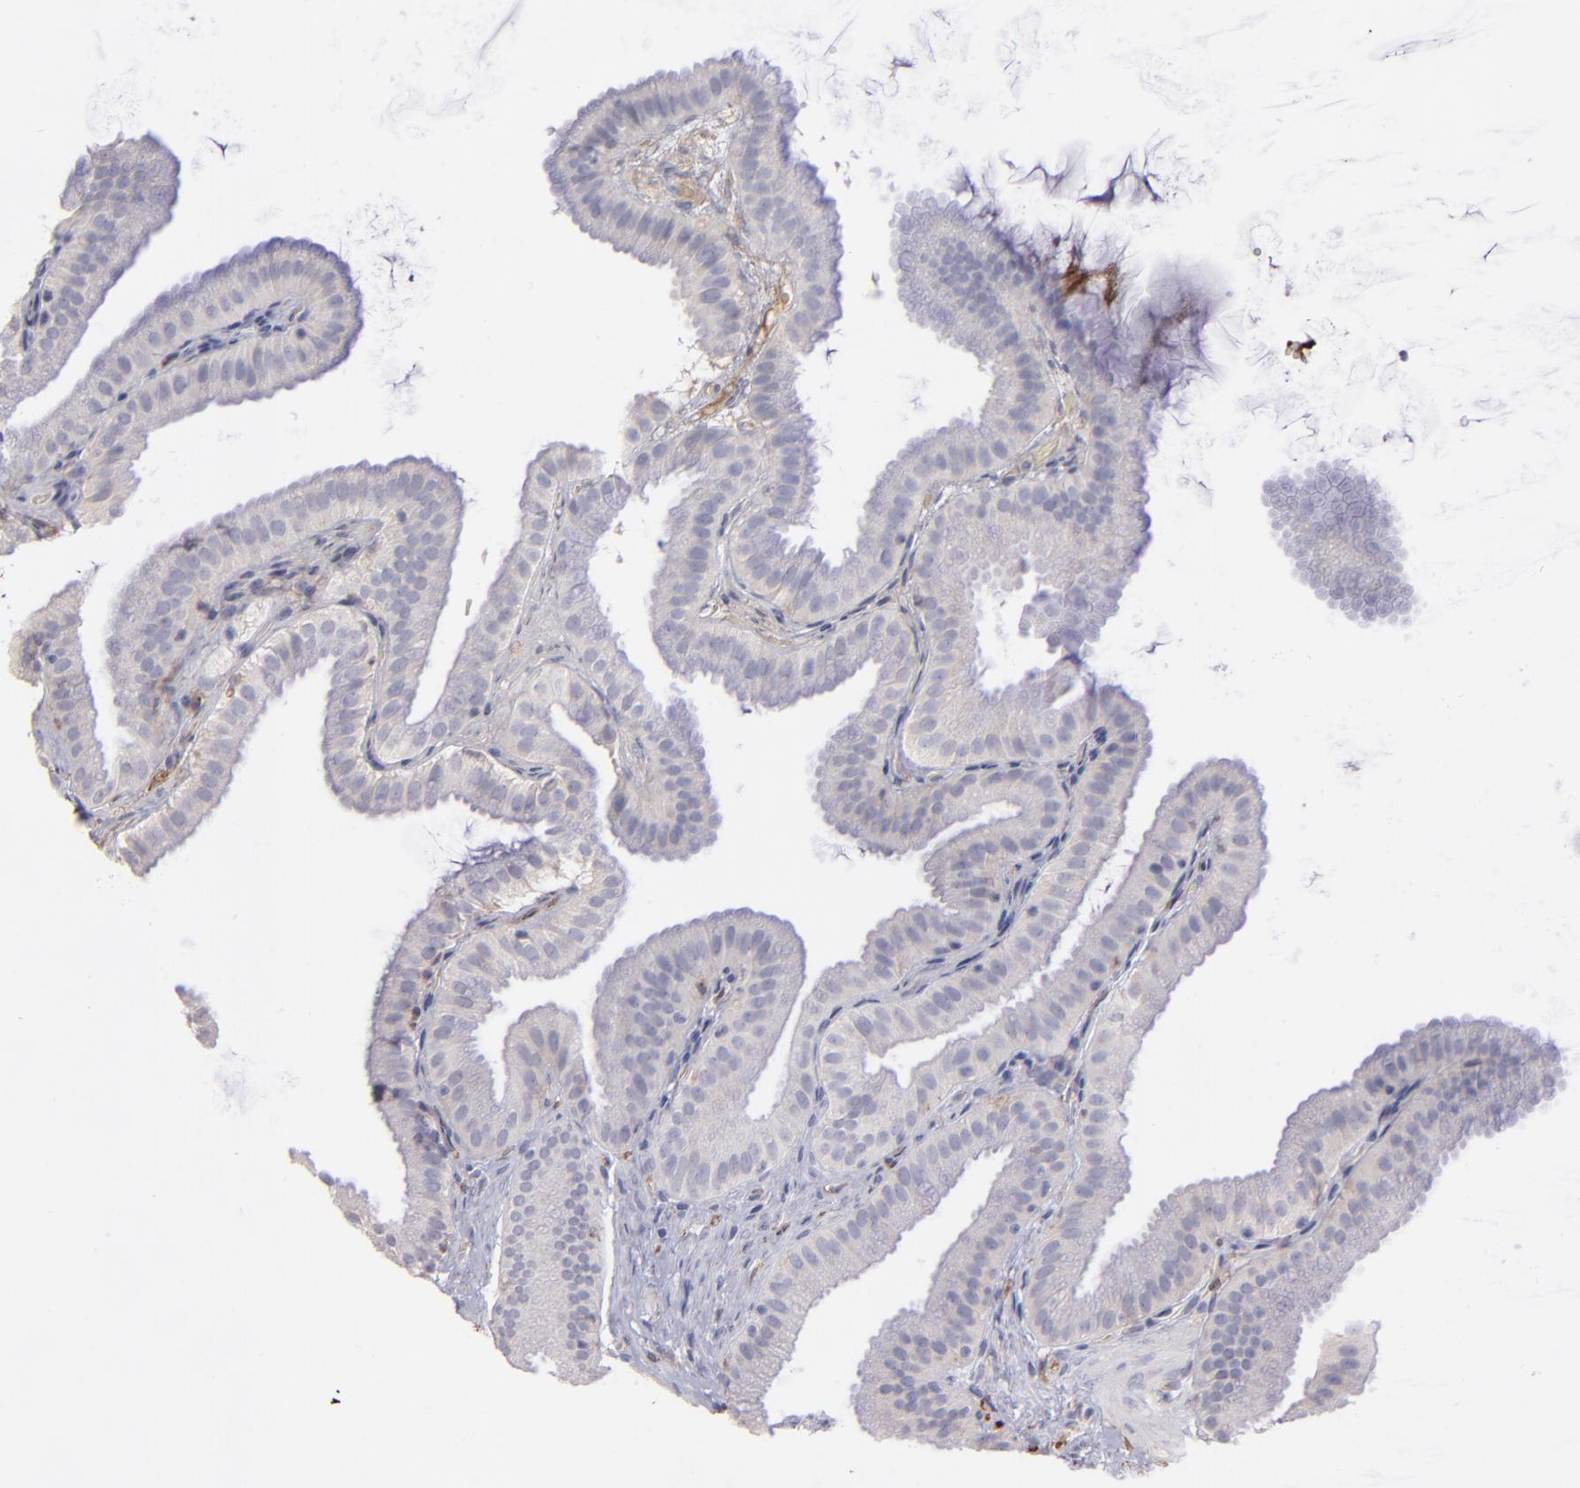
{"staining": {"intensity": "weak", "quantity": "<25%", "location": "cytoplasmic/membranous"}, "tissue": "gallbladder", "cell_type": "Glandular cells", "image_type": "normal", "snomed": [{"axis": "morphology", "description": "Normal tissue, NOS"}, {"axis": "topography", "description": "Gallbladder"}], "caption": "This is a image of immunohistochemistry (IHC) staining of normal gallbladder, which shows no expression in glandular cells. The staining was performed using DAB to visualize the protein expression in brown, while the nuclei were stained in blue with hematoxylin (Magnification: 20x).", "gene": "C1QA", "patient": {"sex": "female", "age": 63}}